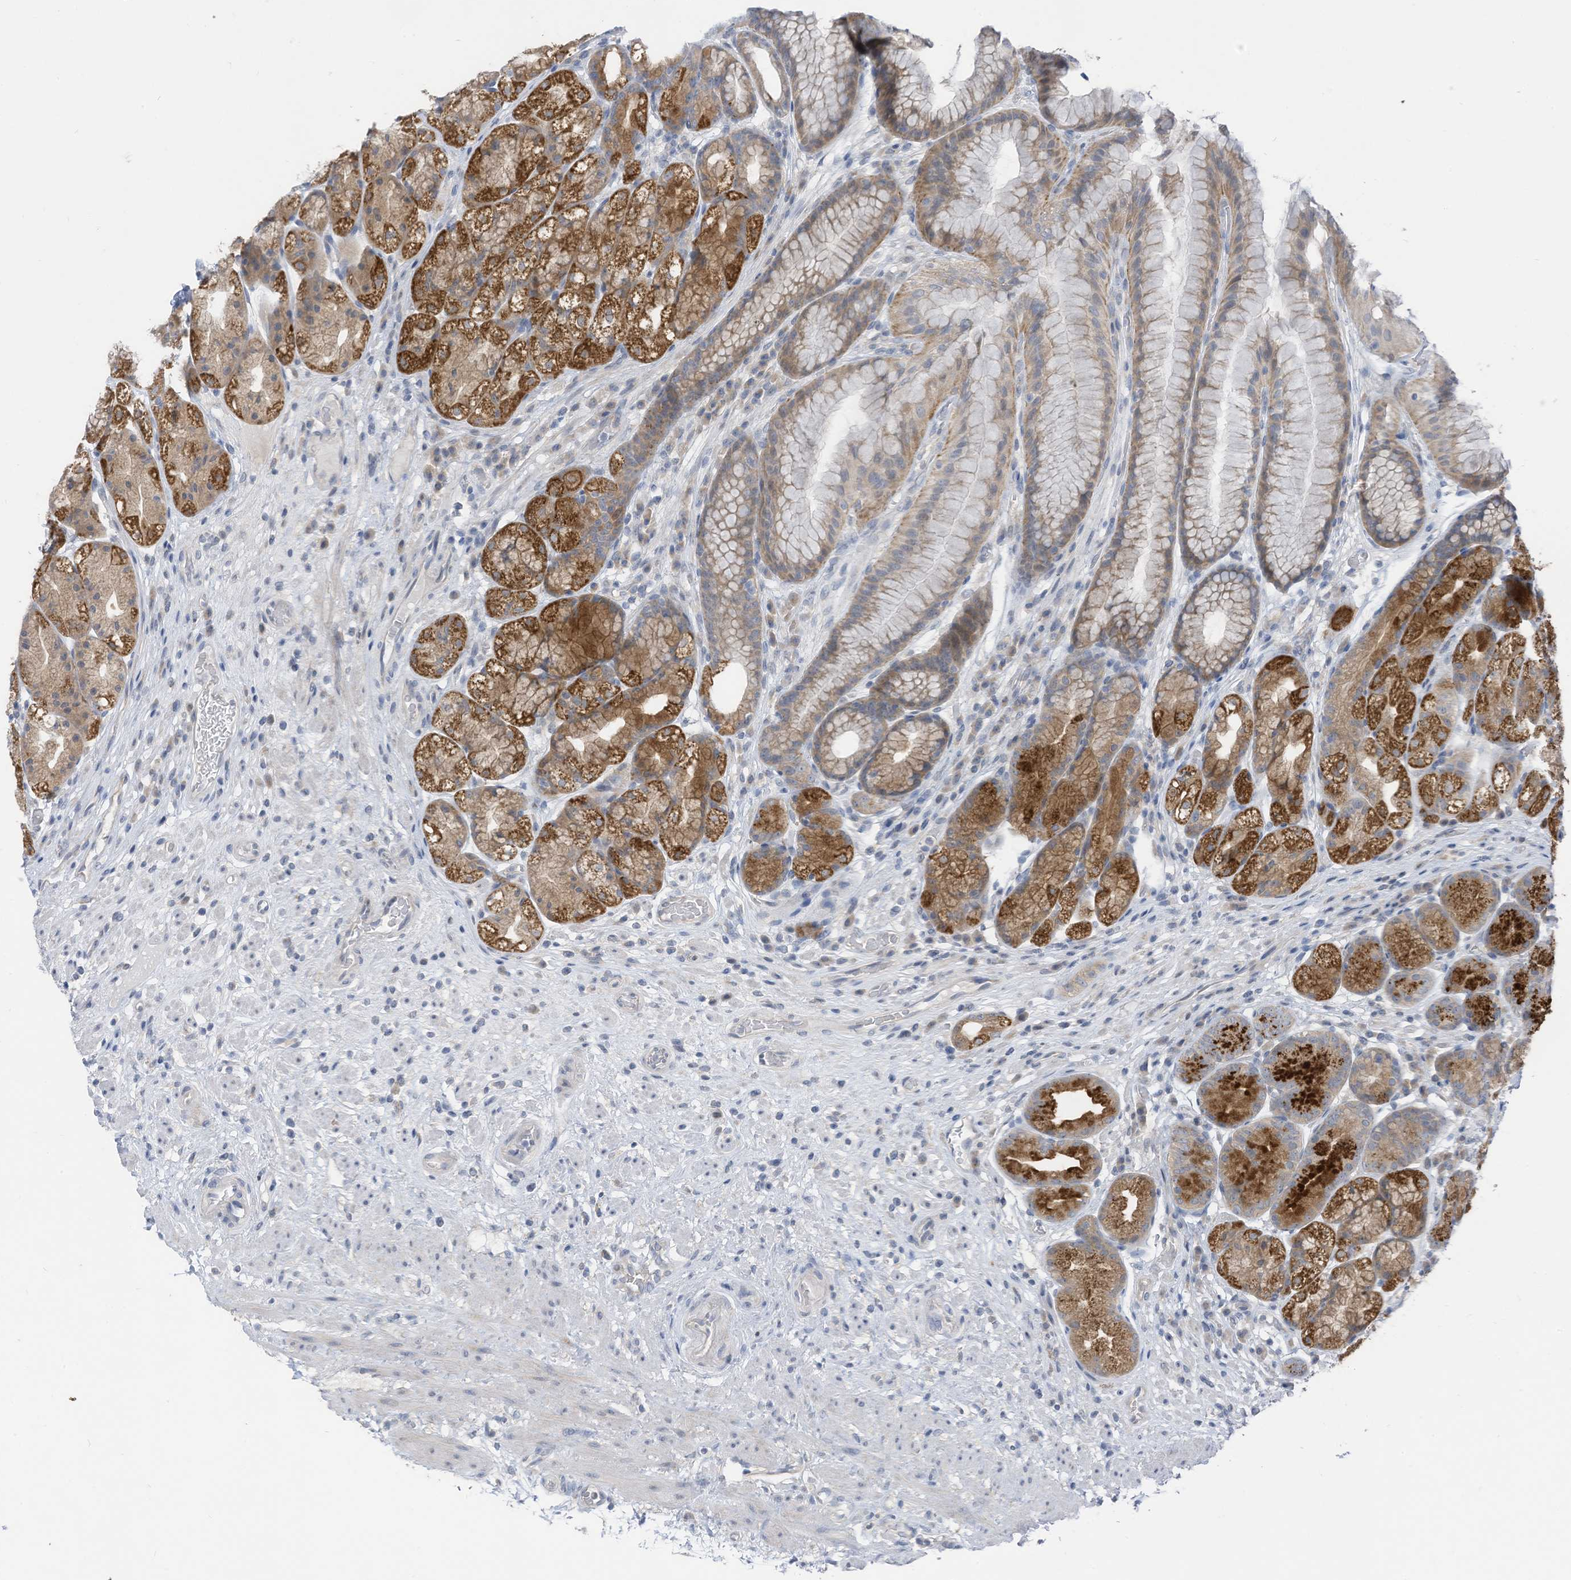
{"staining": {"intensity": "moderate", "quantity": ">75%", "location": "cytoplasmic/membranous"}, "tissue": "stomach", "cell_type": "Glandular cells", "image_type": "normal", "snomed": [{"axis": "morphology", "description": "Normal tissue, NOS"}, {"axis": "topography", "description": "Stomach"}], "caption": "Immunohistochemical staining of unremarkable stomach shows >75% levels of moderate cytoplasmic/membranous protein positivity in approximately >75% of glandular cells.", "gene": "LDAH", "patient": {"sex": "male", "age": 57}}